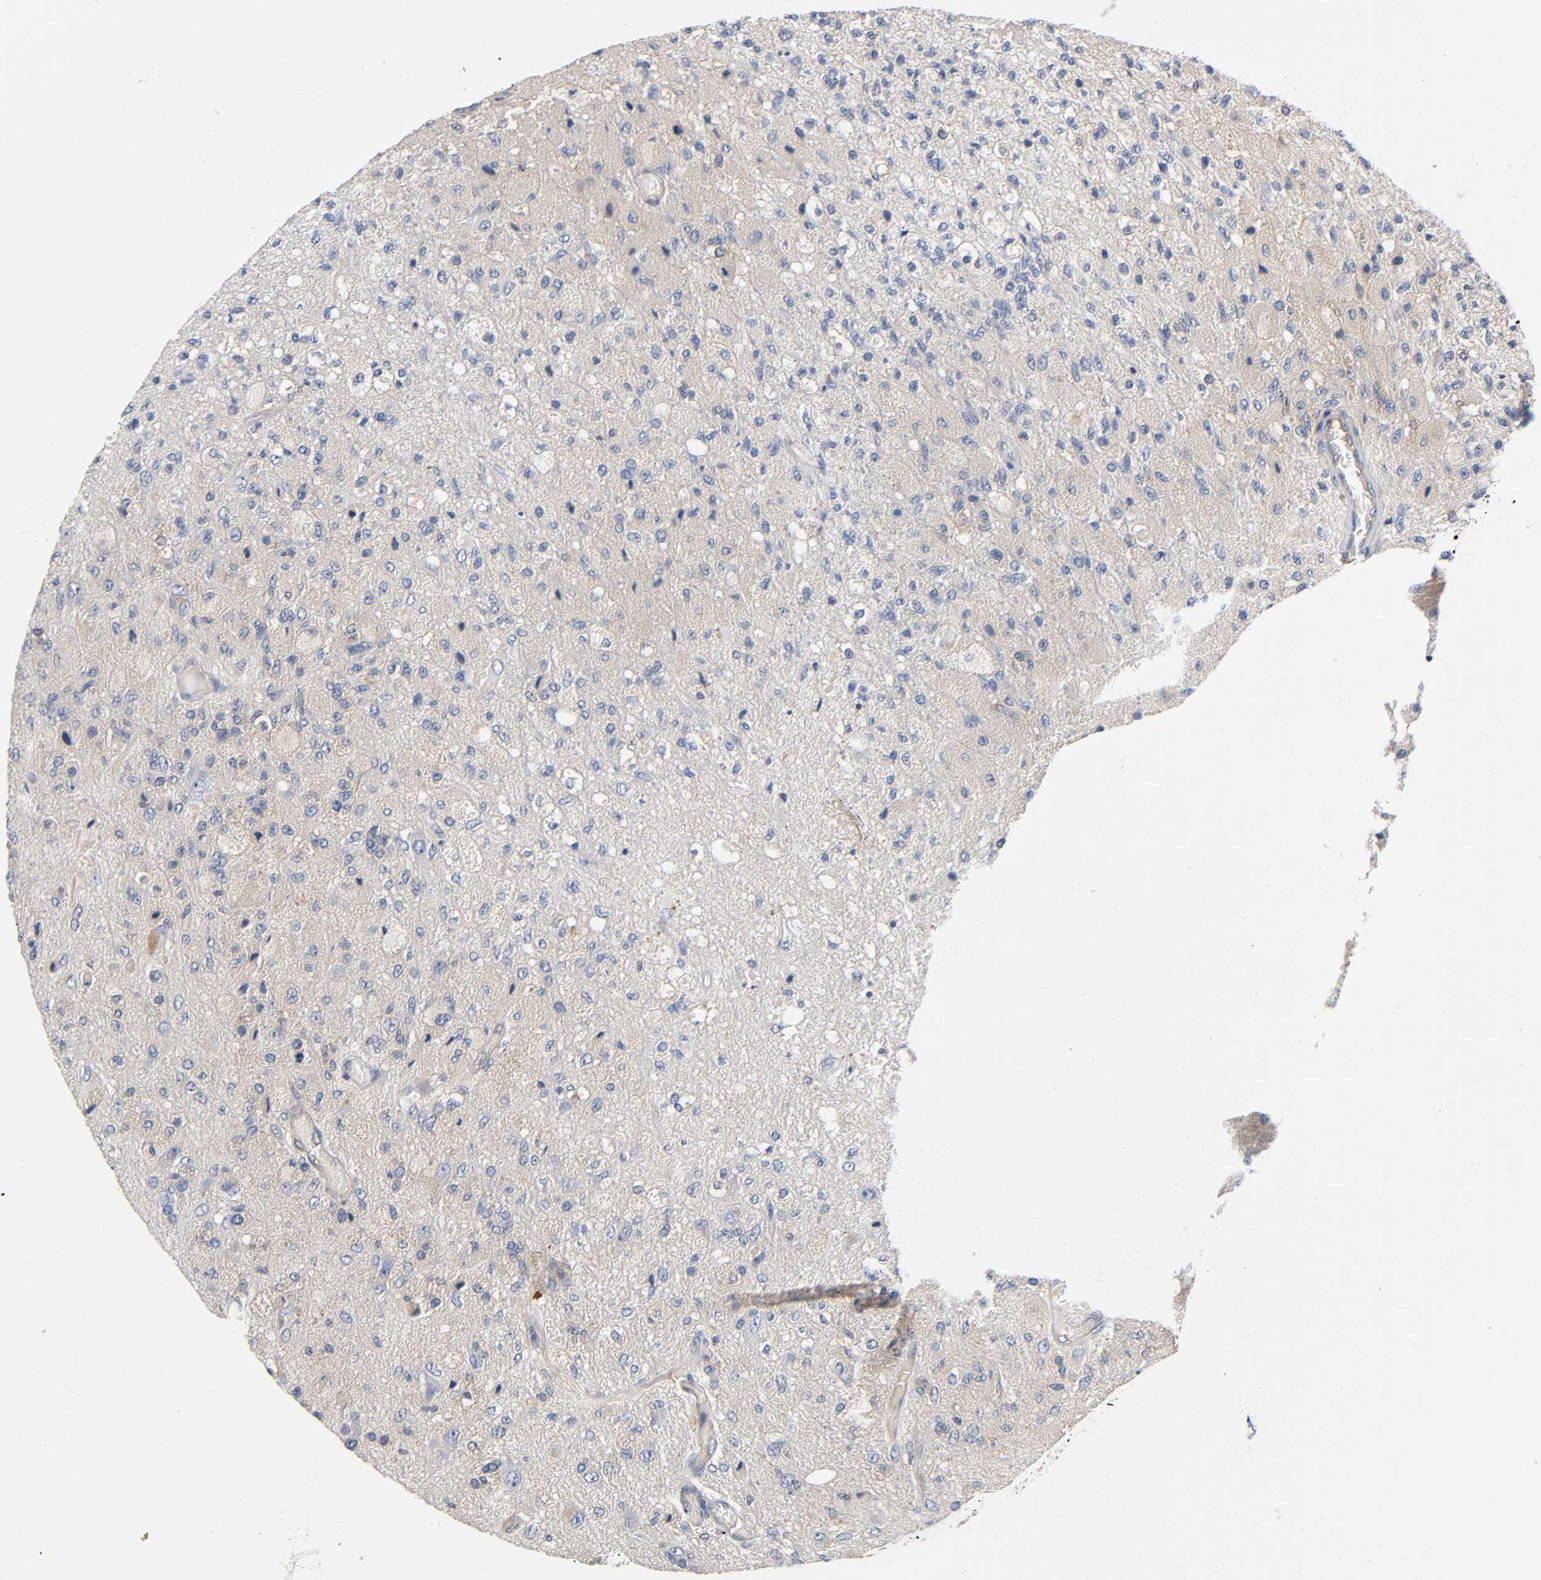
{"staining": {"intensity": "moderate", "quantity": ">75%", "location": "cytoplasmic/membranous"}, "tissue": "glioma", "cell_type": "Tumor cells", "image_type": "cancer", "snomed": [{"axis": "morphology", "description": "Normal tissue, NOS"}, {"axis": "morphology", "description": "Glioma, malignant, High grade"}, {"axis": "topography", "description": "Cerebral cortex"}], "caption": "Immunohistochemical staining of human malignant glioma (high-grade) reveals medium levels of moderate cytoplasmic/membranous positivity in approximately >75% of tumor cells.", "gene": "PRKAB1", "patient": {"sex": "male", "age": 77}}